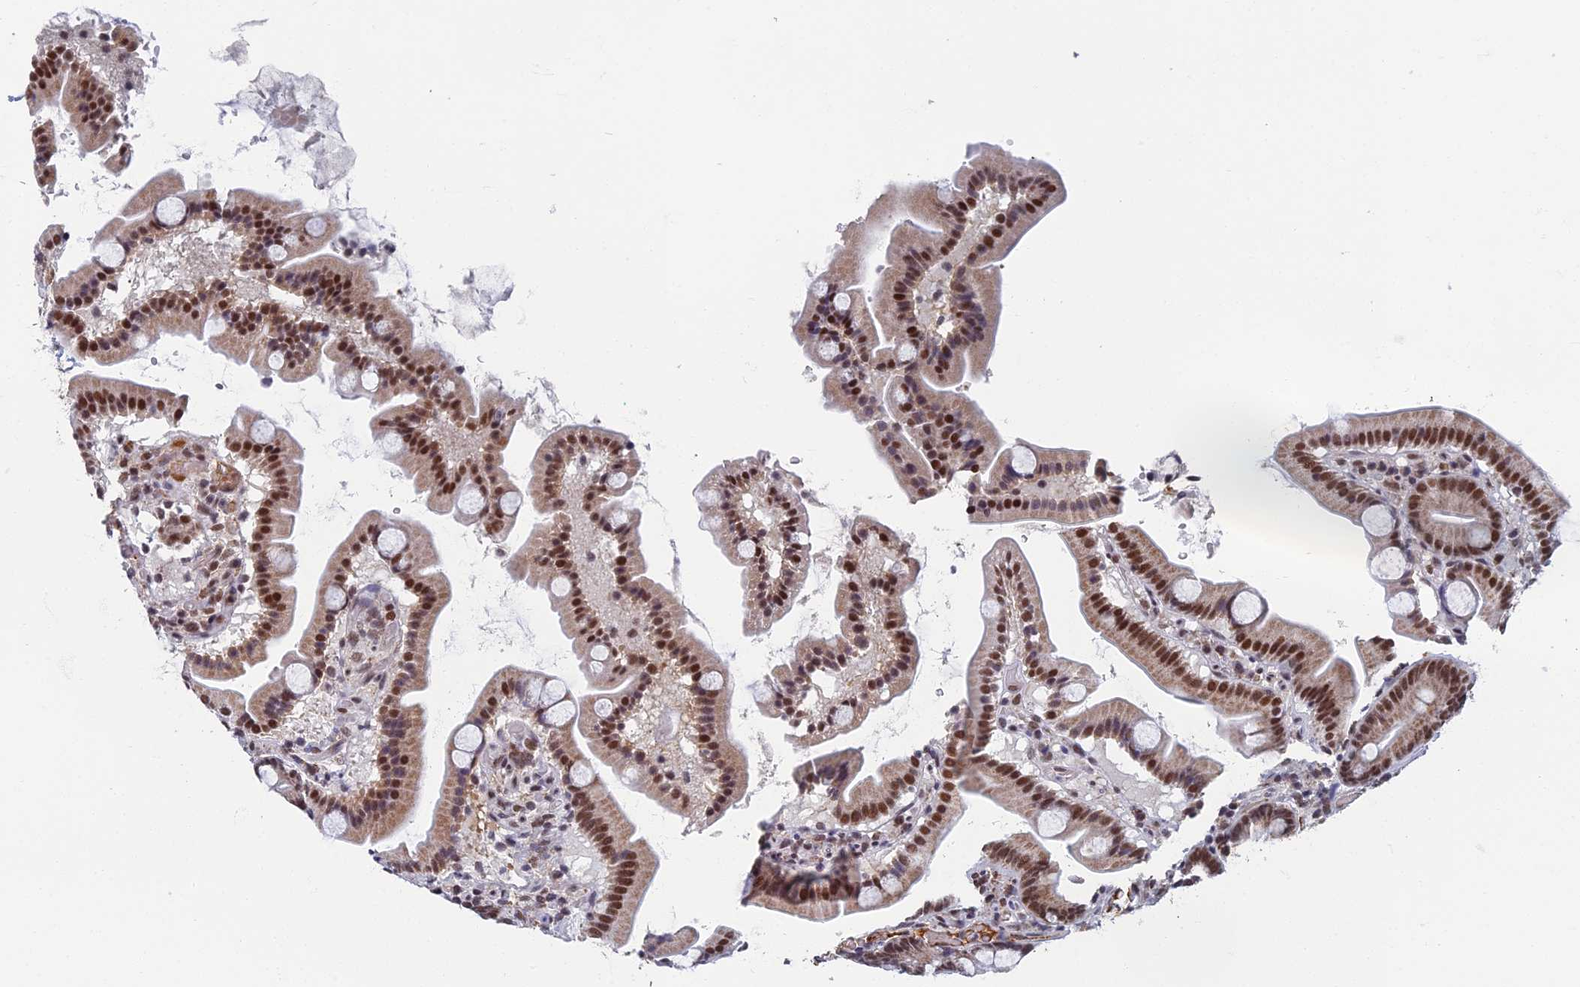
{"staining": {"intensity": "moderate", "quantity": ">75%", "location": "nuclear"}, "tissue": "duodenum", "cell_type": "Glandular cells", "image_type": "normal", "snomed": [{"axis": "morphology", "description": "Normal tissue, NOS"}, {"axis": "topography", "description": "Duodenum"}], "caption": "Brown immunohistochemical staining in unremarkable human duodenum reveals moderate nuclear positivity in approximately >75% of glandular cells.", "gene": "TAF13", "patient": {"sex": "male", "age": 55}}